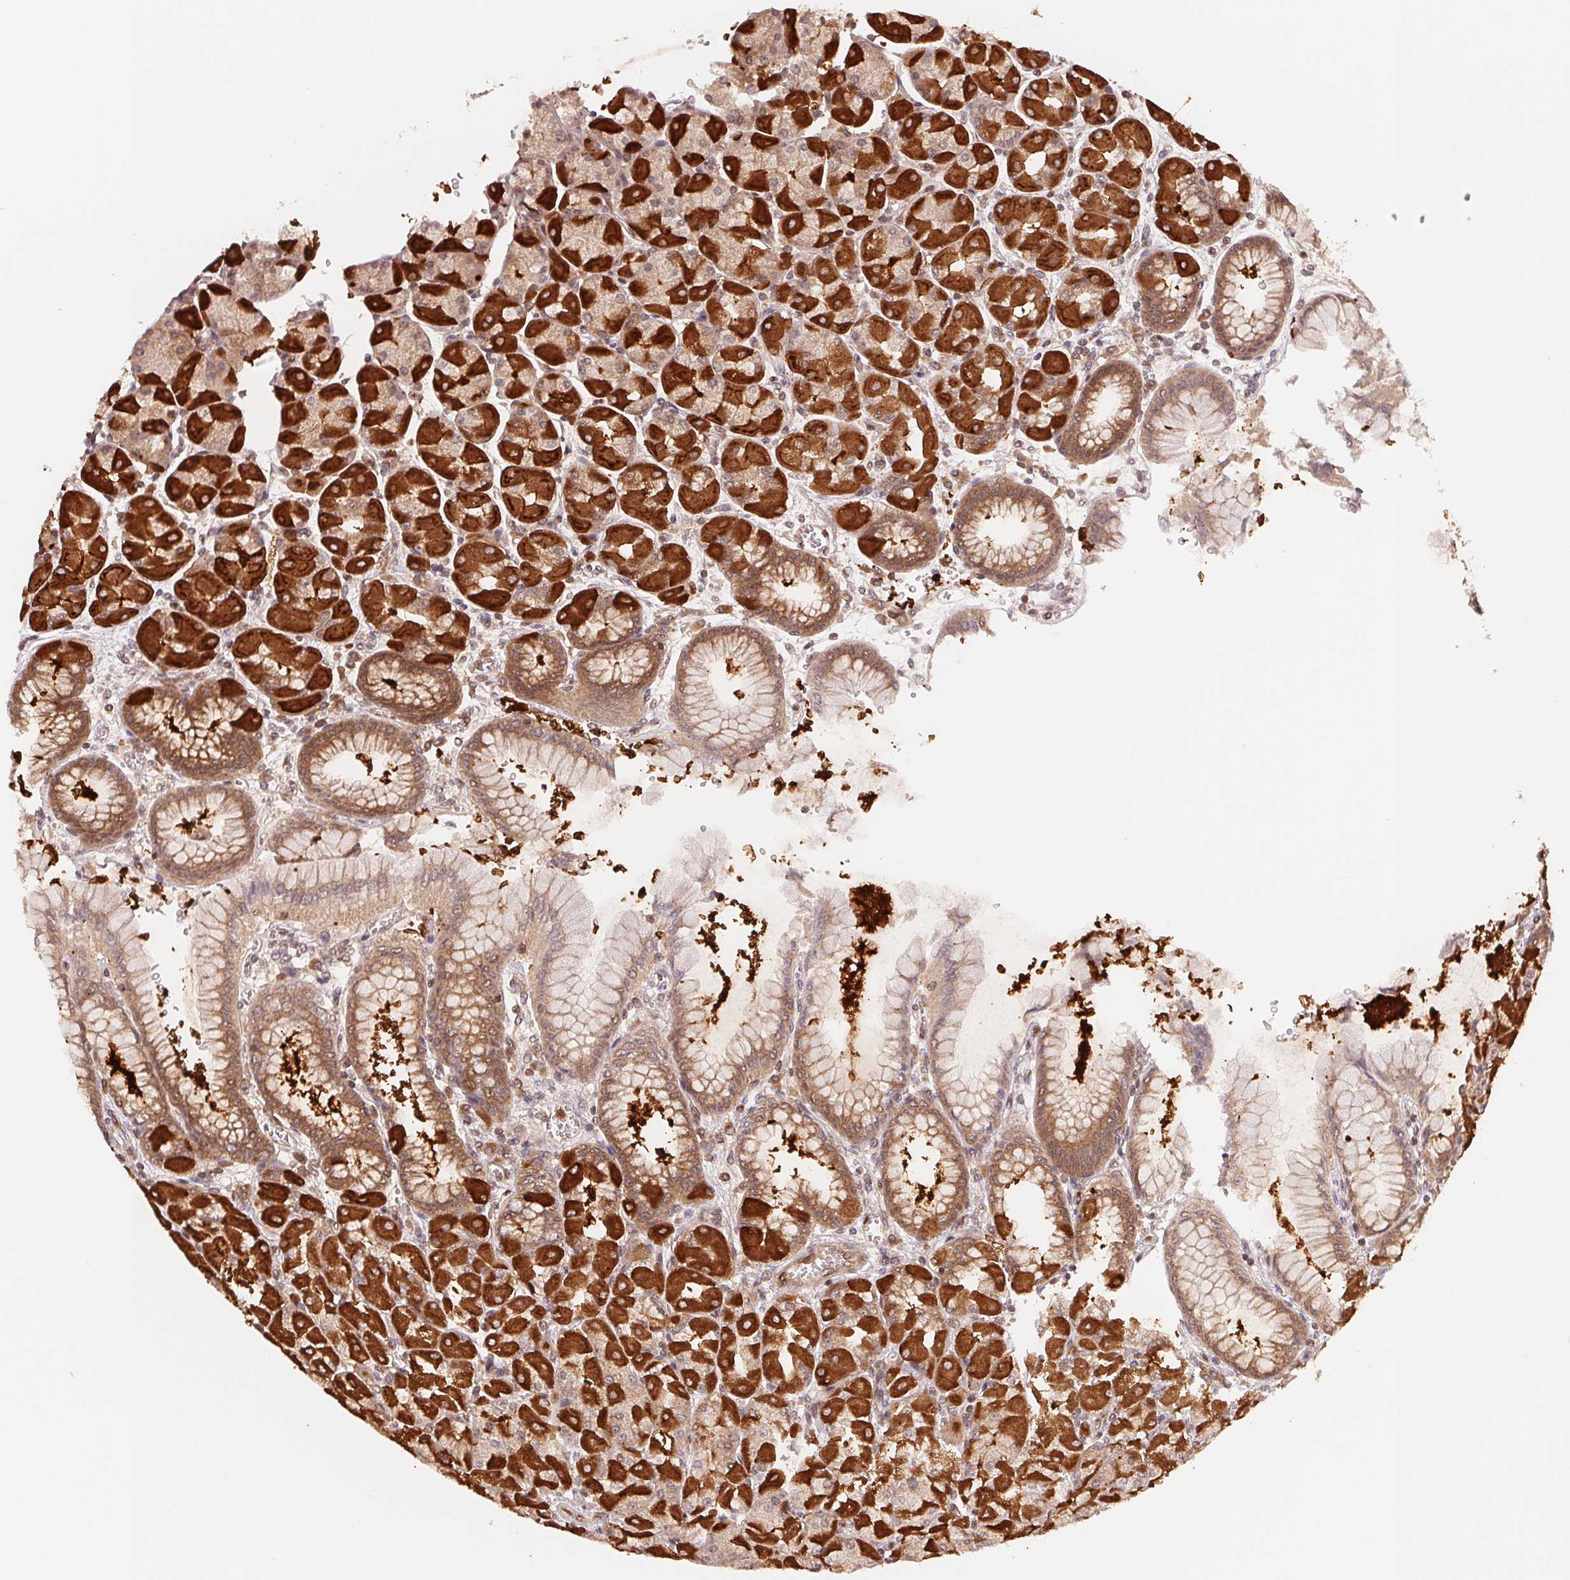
{"staining": {"intensity": "strong", "quantity": ">75%", "location": "cytoplasmic/membranous,nuclear"}, "tissue": "stomach", "cell_type": "Glandular cells", "image_type": "normal", "snomed": [{"axis": "morphology", "description": "Normal tissue, NOS"}, {"axis": "topography", "description": "Stomach, upper"}], "caption": "Human stomach stained with a brown dye shows strong cytoplasmic/membranous,nuclear positive positivity in approximately >75% of glandular cells.", "gene": "CCDC102B", "patient": {"sex": "female", "age": 56}}